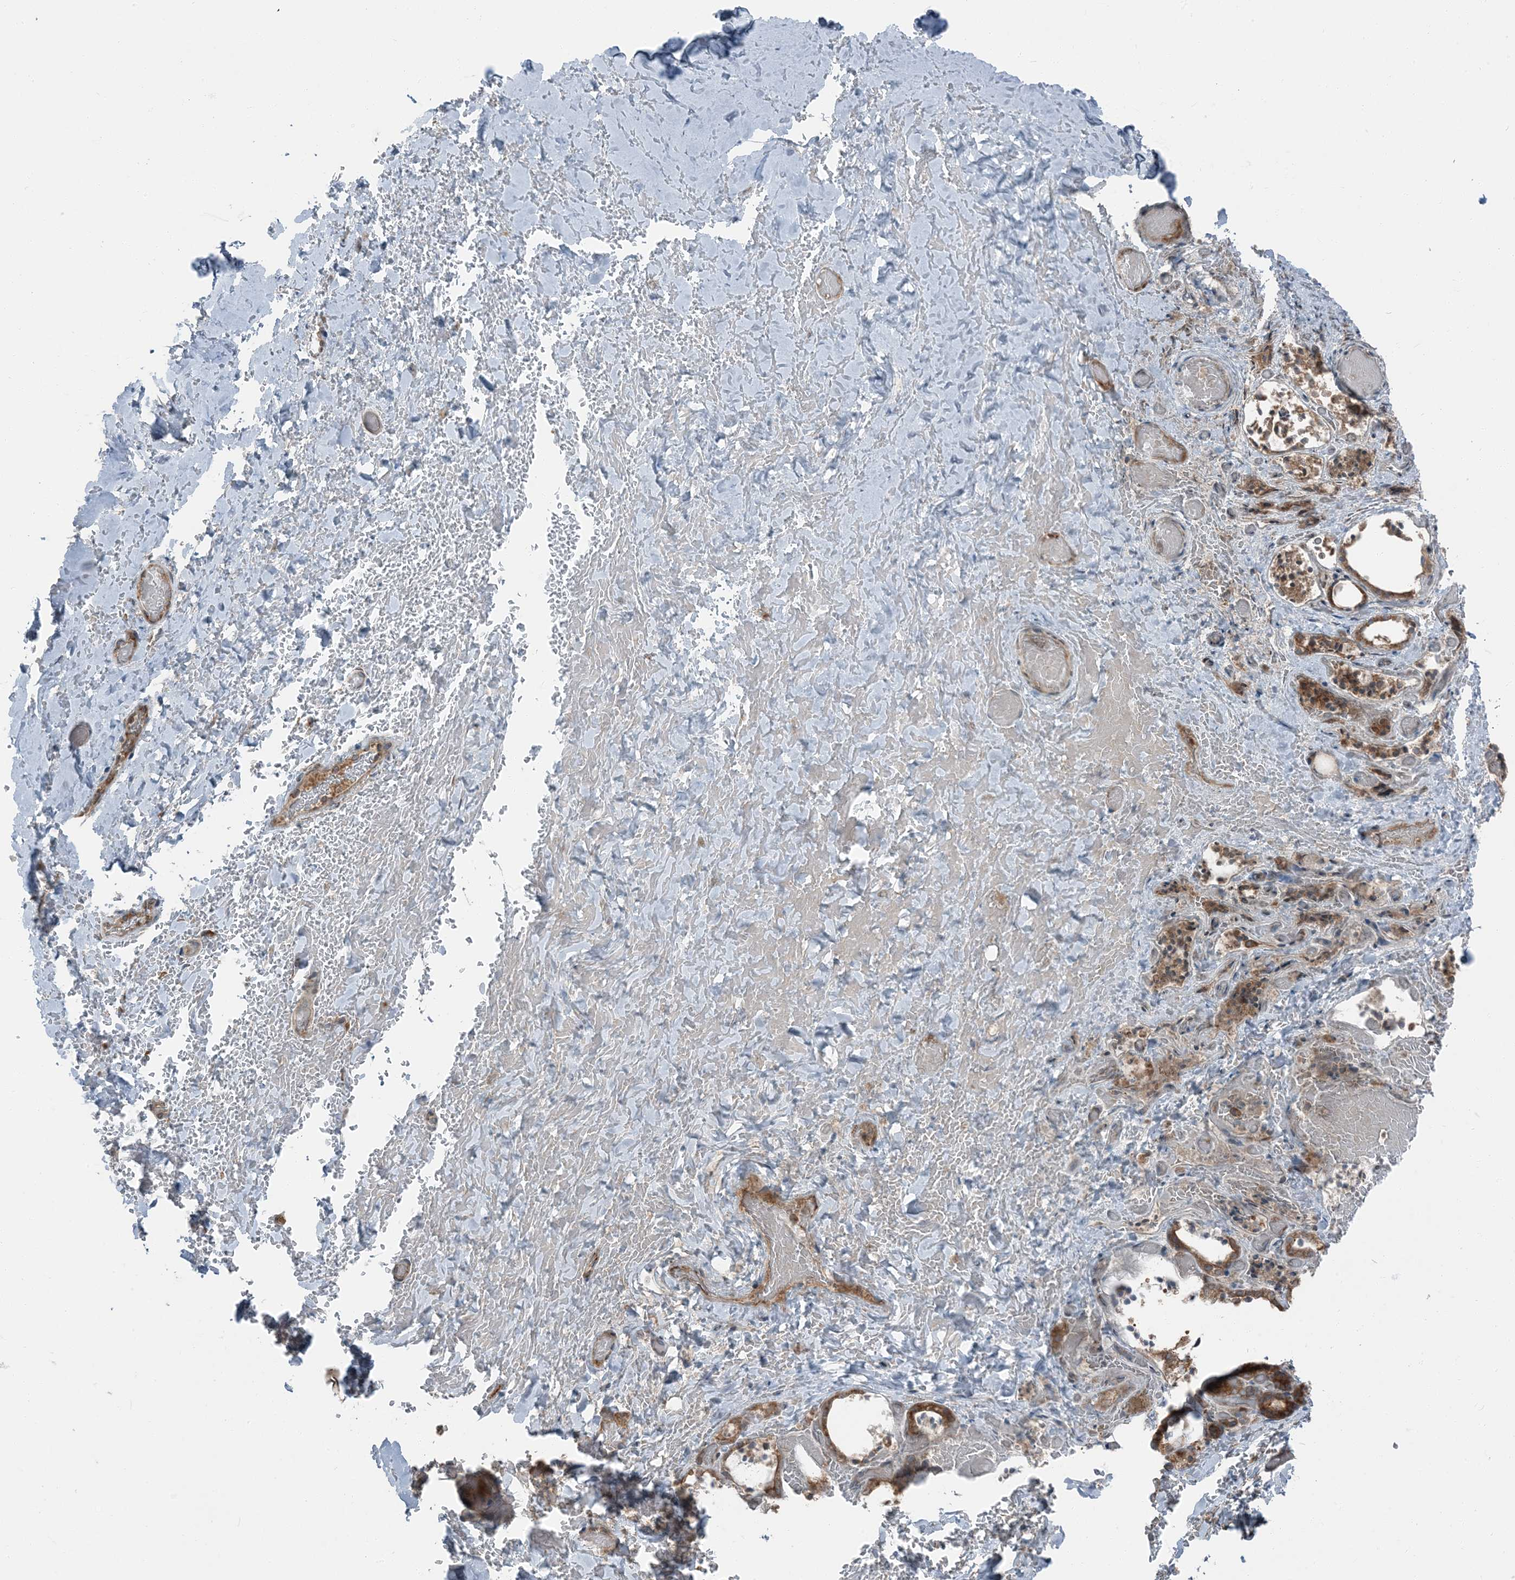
{"staining": {"intensity": "moderate", "quantity": ">75%", "location": "cytoplasmic/membranous"}, "tissue": "thyroid gland", "cell_type": "Glandular cells", "image_type": "normal", "snomed": [{"axis": "morphology", "description": "Normal tissue, NOS"}, {"axis": "topography", "description": "Thyroid gland"}], "caption": "This photomicrograph displays immunohistochemistry (IHC) staining of normal human thyroid gland, with medium moderate cytoplasmic/membranous staining in about >75% of glandular cells.", "gene": "RAB3GAP1", "patient": {"sex": "female", "age": 44}}